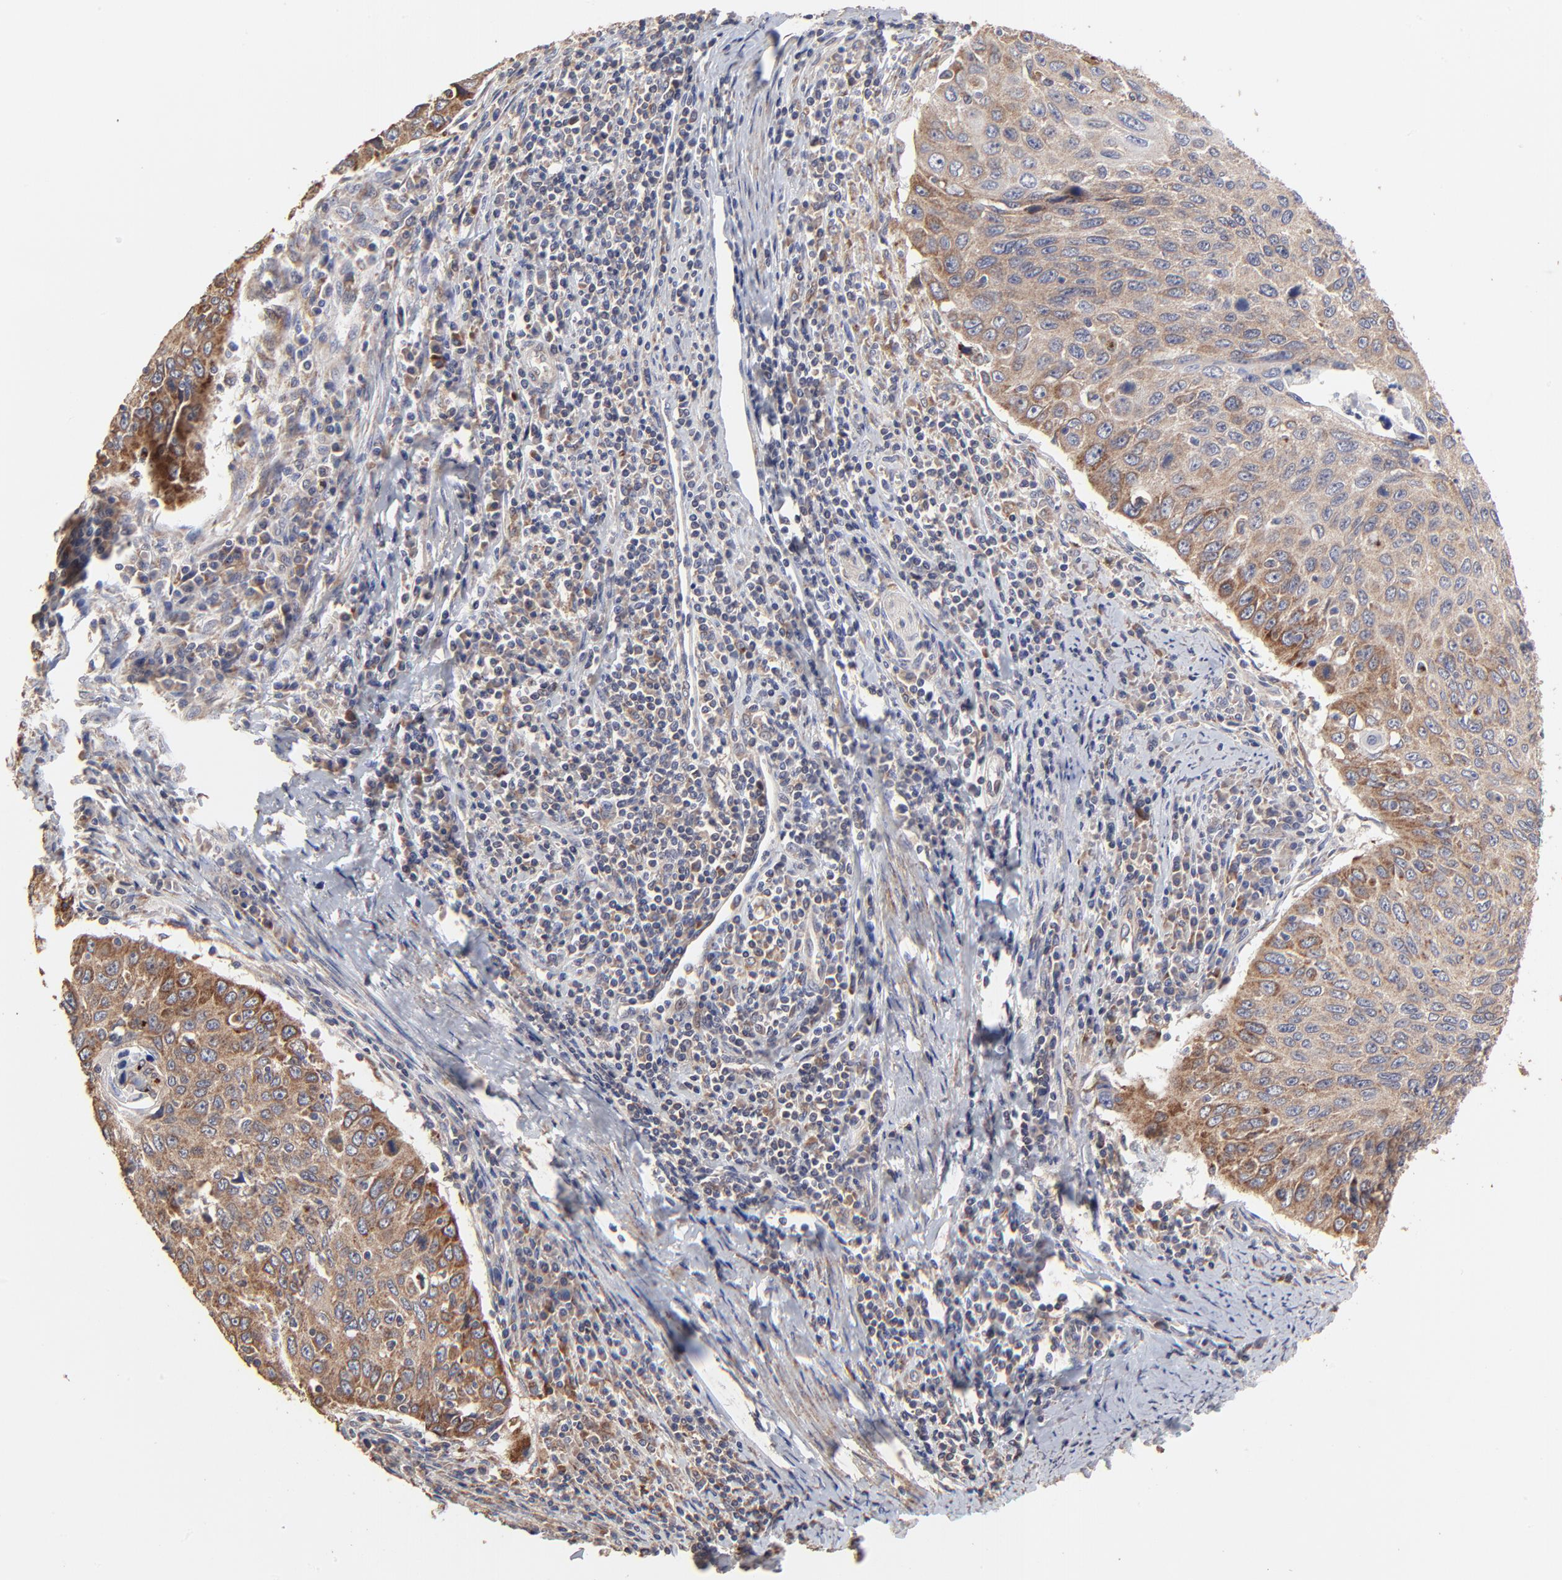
{"staining": {"intensity": "moderate", "quantity": ">75%", "location": "cytoplasmic/membranous"}, "tissue": "cervical cancer", "cell_type": "Tumor cells", "image_type": "cancer", "snomed": [{"axis": "morphology", "description": "Squamous cell carcinoma, NOS"}, {"axis": "topography", "description": "Cervix"}], "caption": "This is an image of IHC staining of cervical cancer, which shows moderate staining in the cytoplasmic/membranous of tumor cells.", "gene": "ELP2", "patient": {"sex": "female", "age": 53}}